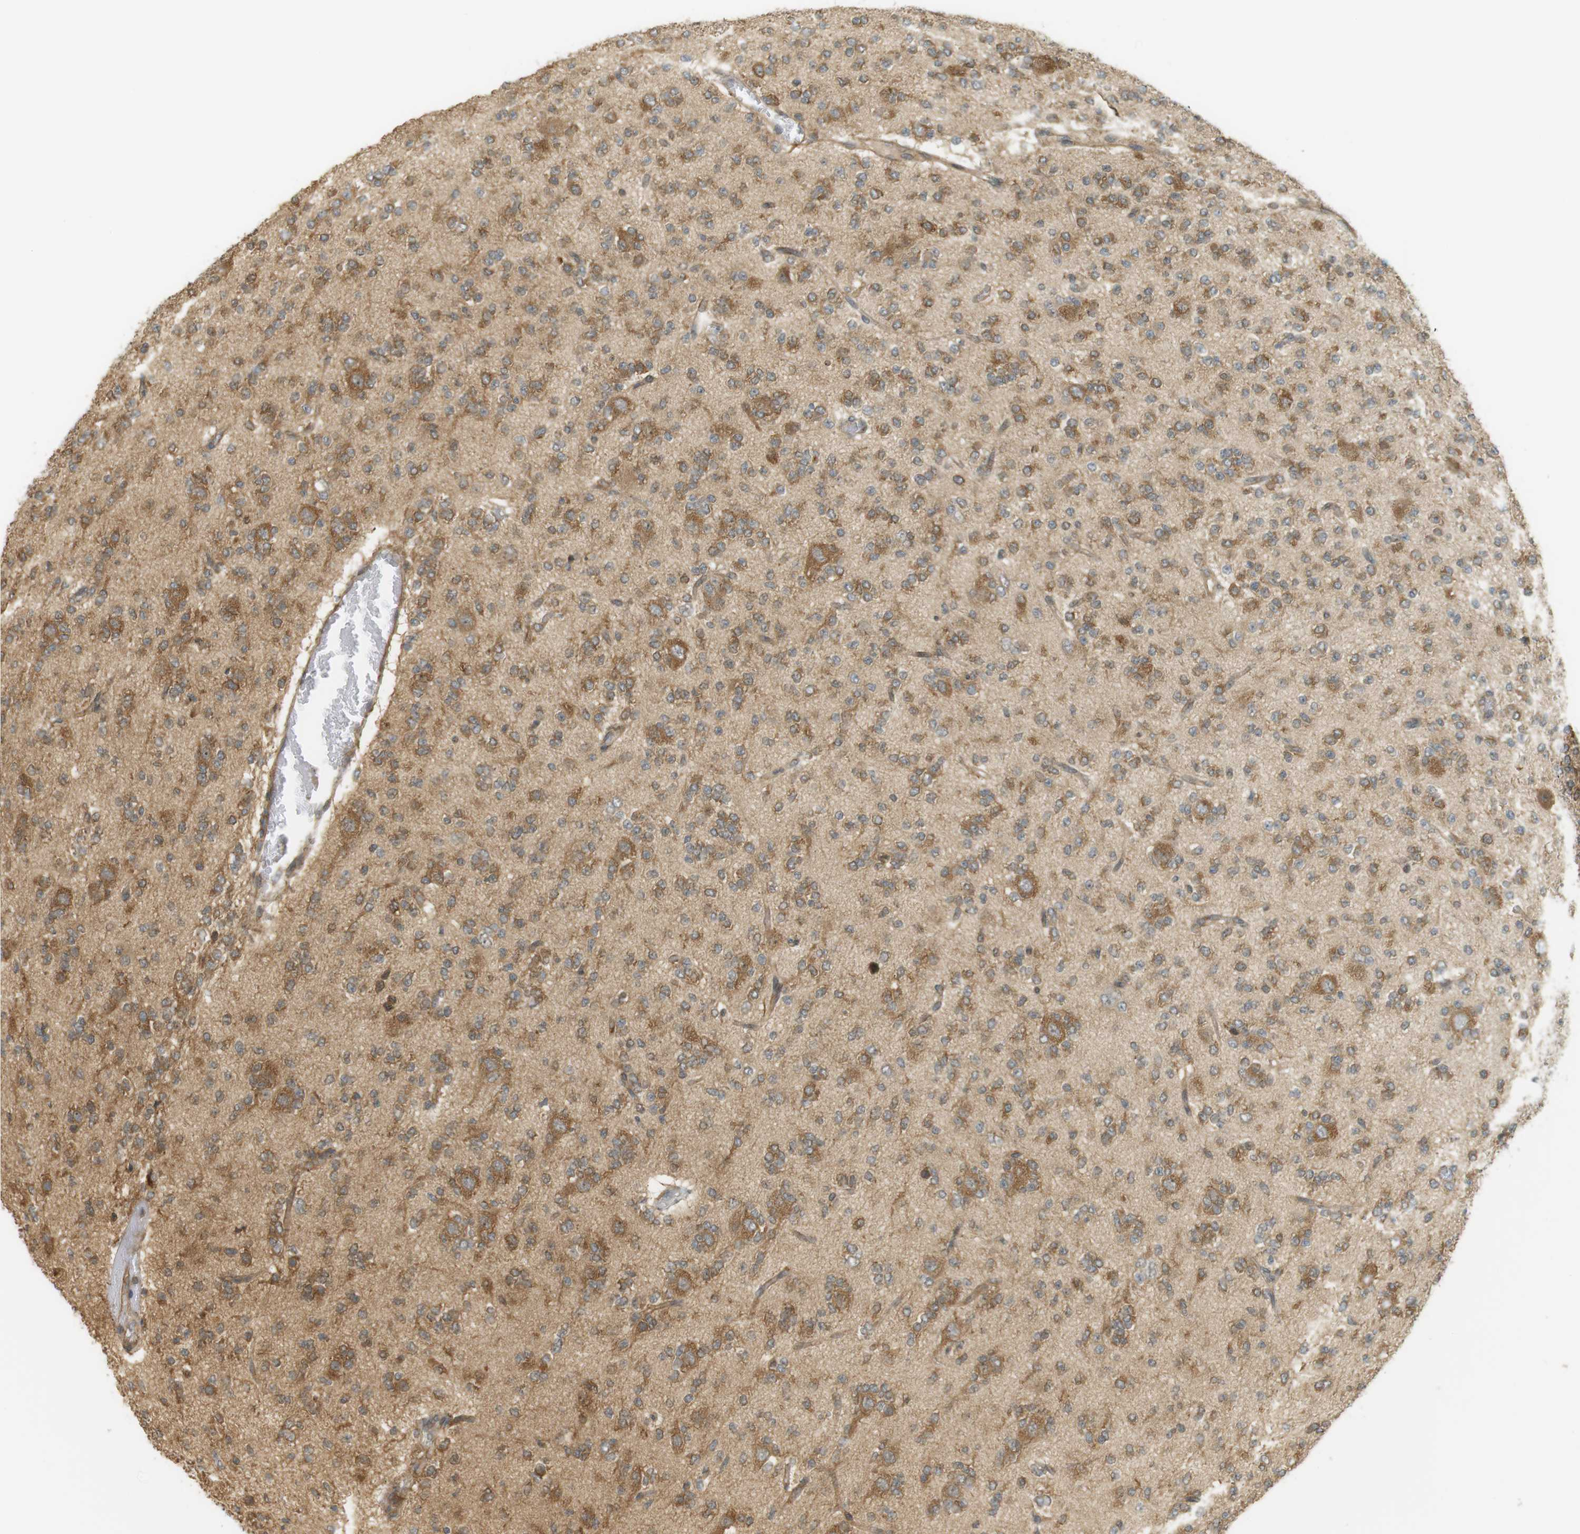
{"staining": {"intensity": "moderate", "quantity": "25%-75%", "location": "cytoplasmic/membranous"}, "tissue": "glioma", "cell_type": "Tumor cells", "image_type": "cancer", "snomed": [{"axis": "morphology", "description": "Glioma, malignant, Low grade"}, {"axis": "topography", "description": "Brain"}], "caption": "Protein staining of glioma tissue reveals moderate cytoplasmic/membranous positivity in about 25%-75% of tumor cells.", "gene": "PA2G4", "patient": {"sex": "male", "age": 38}}